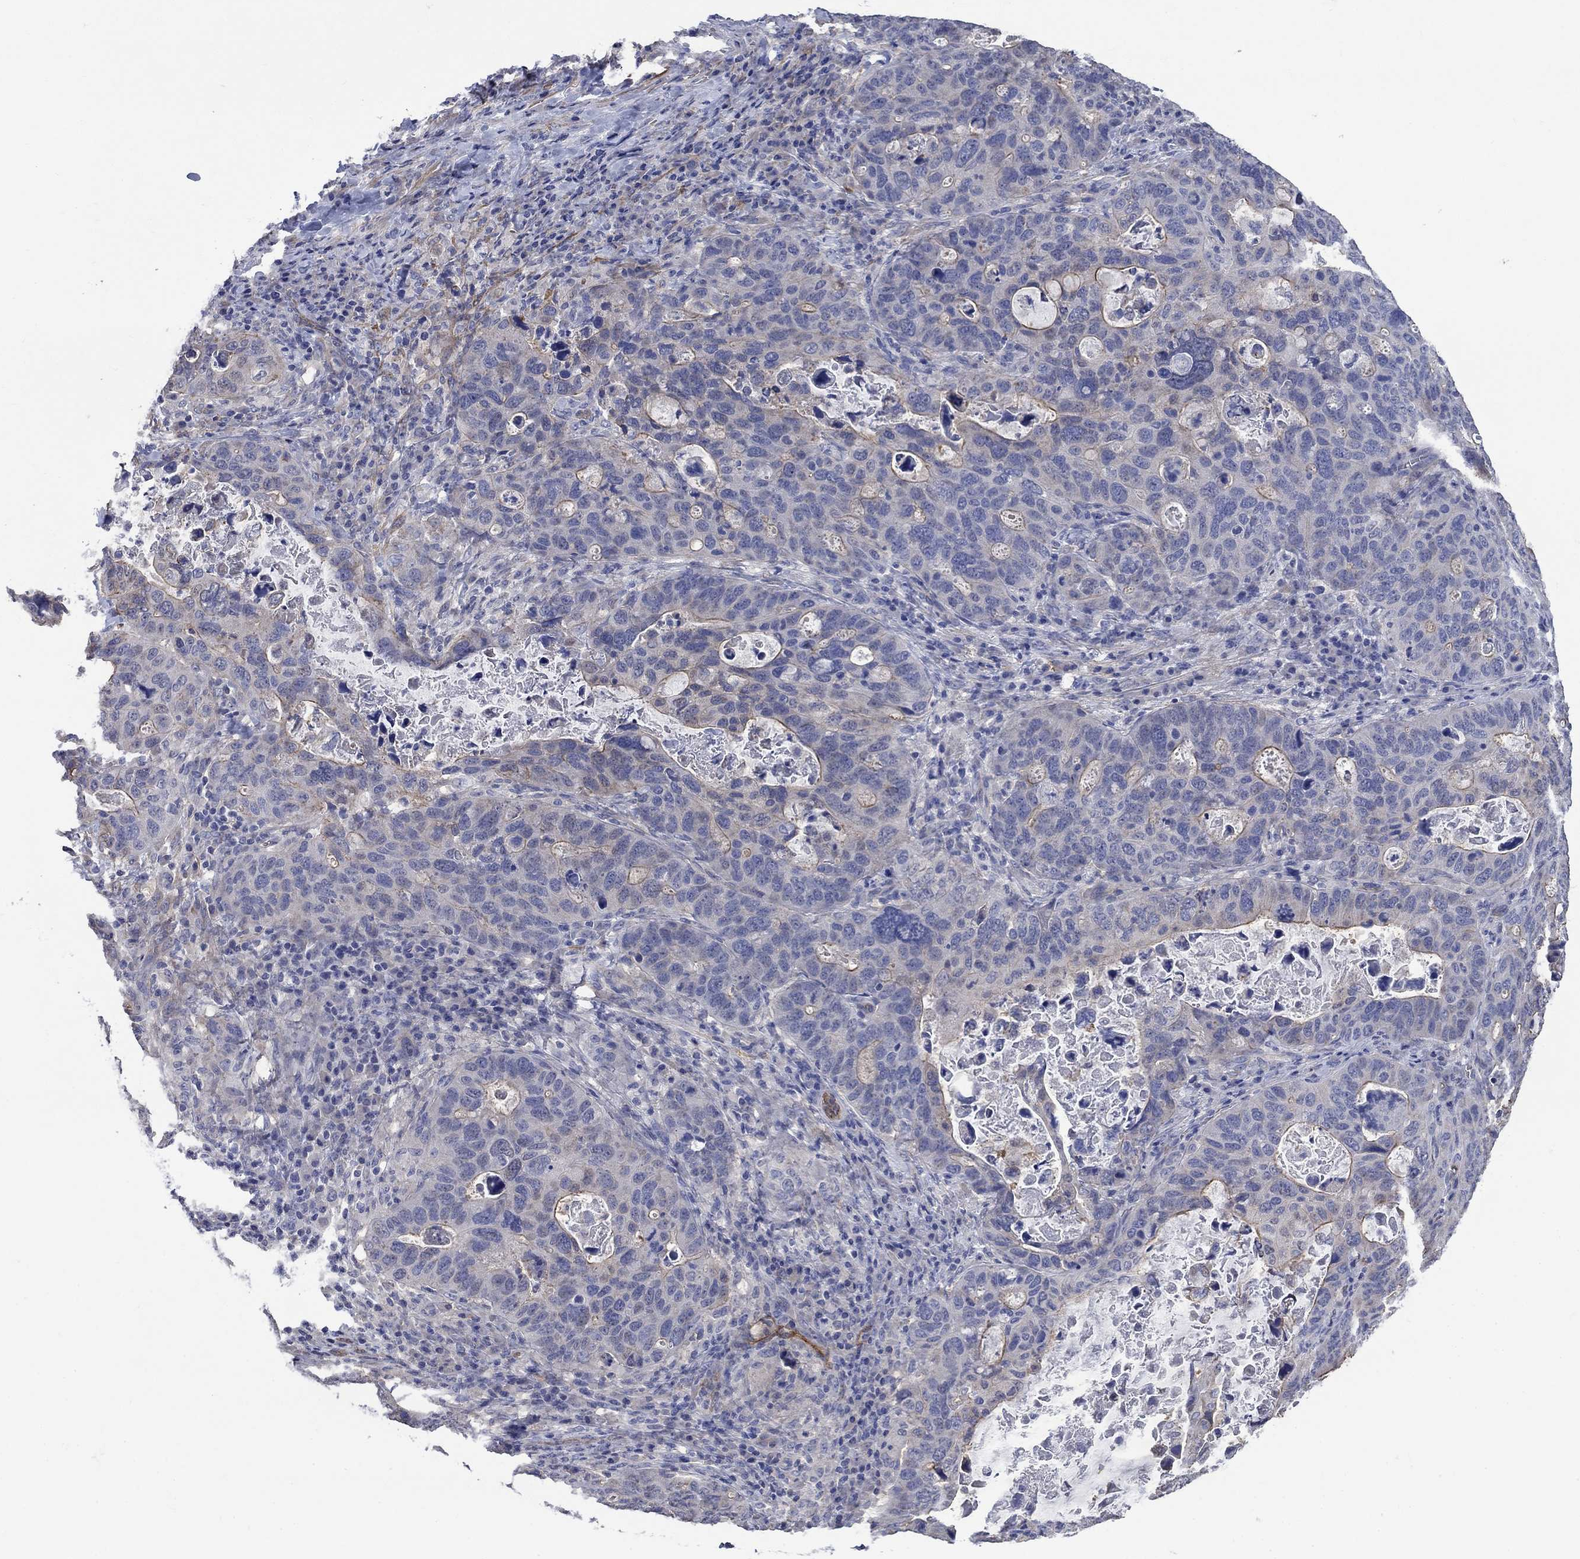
{"staining": {"intensity": "weak", "quantity": "<25%", "location": "cytoplasmic/membranous"}, "tissue": "stomach cancer", "cell_type": "Tumor cells", "image_type": "cancer", "snomed": [{"axis": "morphology", "description": "Adenocarcinoma, NOS"}, {"axis": "topography", "description": "Stomach"}], "caption": "Protein analysis of stomach cancer (adenocarcinoma) exhibits no significant positivity in tumor cells.", "gene": "FLNC", "patient": {"sex": "male", "age": 54}}